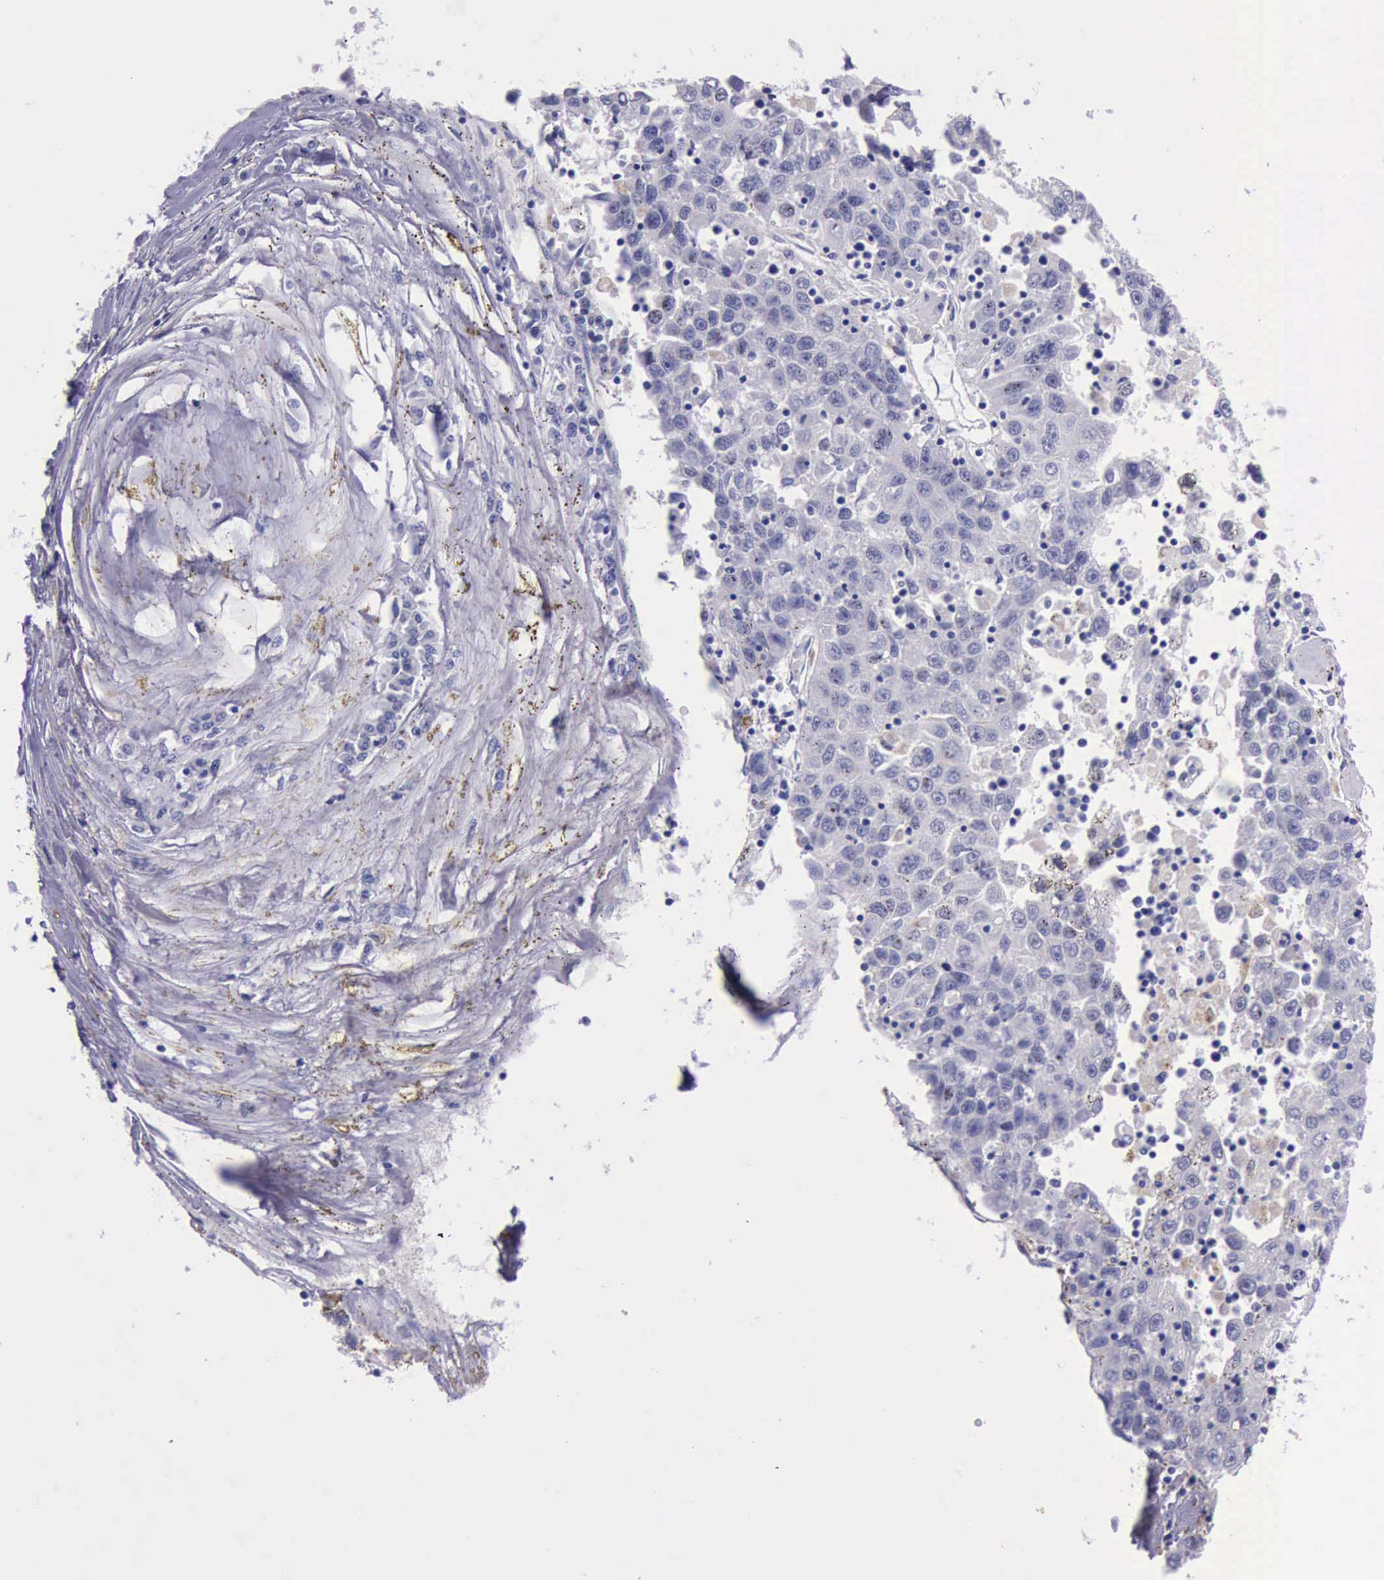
{"staining": {"intensity": "negative", "quantity": "none", "location": "none"}, "tissue": "liver cancer", "cell_type": "Tumor cells", "image_type": "cancer", "snomed": [{"axis": "morphology", "description": "Carcinoma, Hepatocellular, NOS"}, {"axis": "topography", "description": "Liver"}], "caption": "There is no significant staining in tumor cells of liver hepatocellular carcinoma.", "gene": "GLA", "patient": {"sex": "male", "age": 49}}